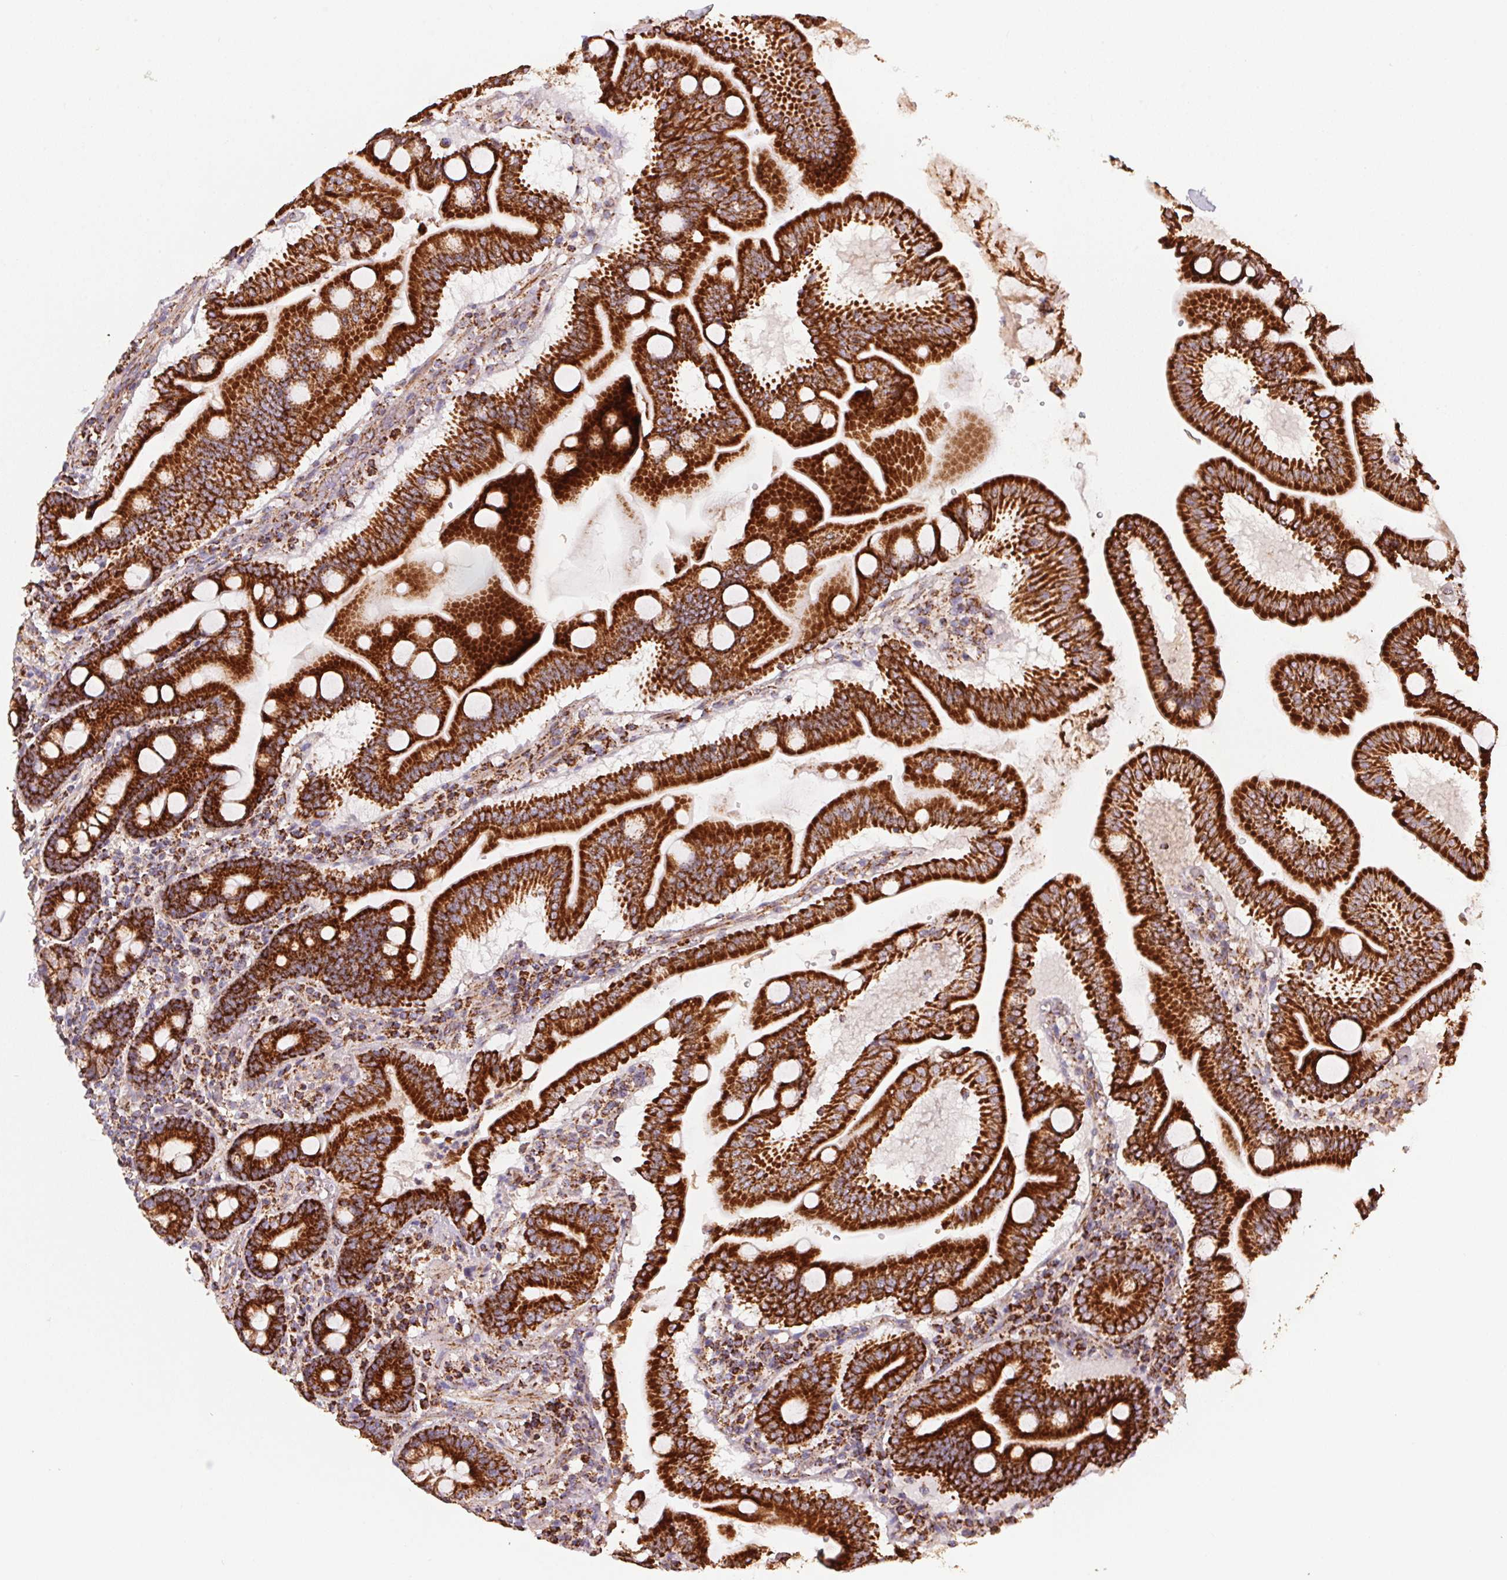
{"staining": {"intensity": "strong", "quantity": ">75%", "location": "cytoplasmic/membranous"}, "tissue": "duodenum", "cell_type": "Glandular cells", "image_type": "normal", "snomed": [{"axis": "morphology", "description": "Normal tissue, NOS"}, {"axis": "topography", "description": "Pancreas"}, {"axis": "topography", "description": "Duodenum"}], "caption": "The histopathology image shows staining of normal duodenum, revealing strong cytoplasmic/membranous protein staining (brown color) within glandular cells. (DAB IHC, brown staining for protein, blue staining for nuclei).", "gene": "NDUFS2", "patient": {"sex": "male", "age": 59}}